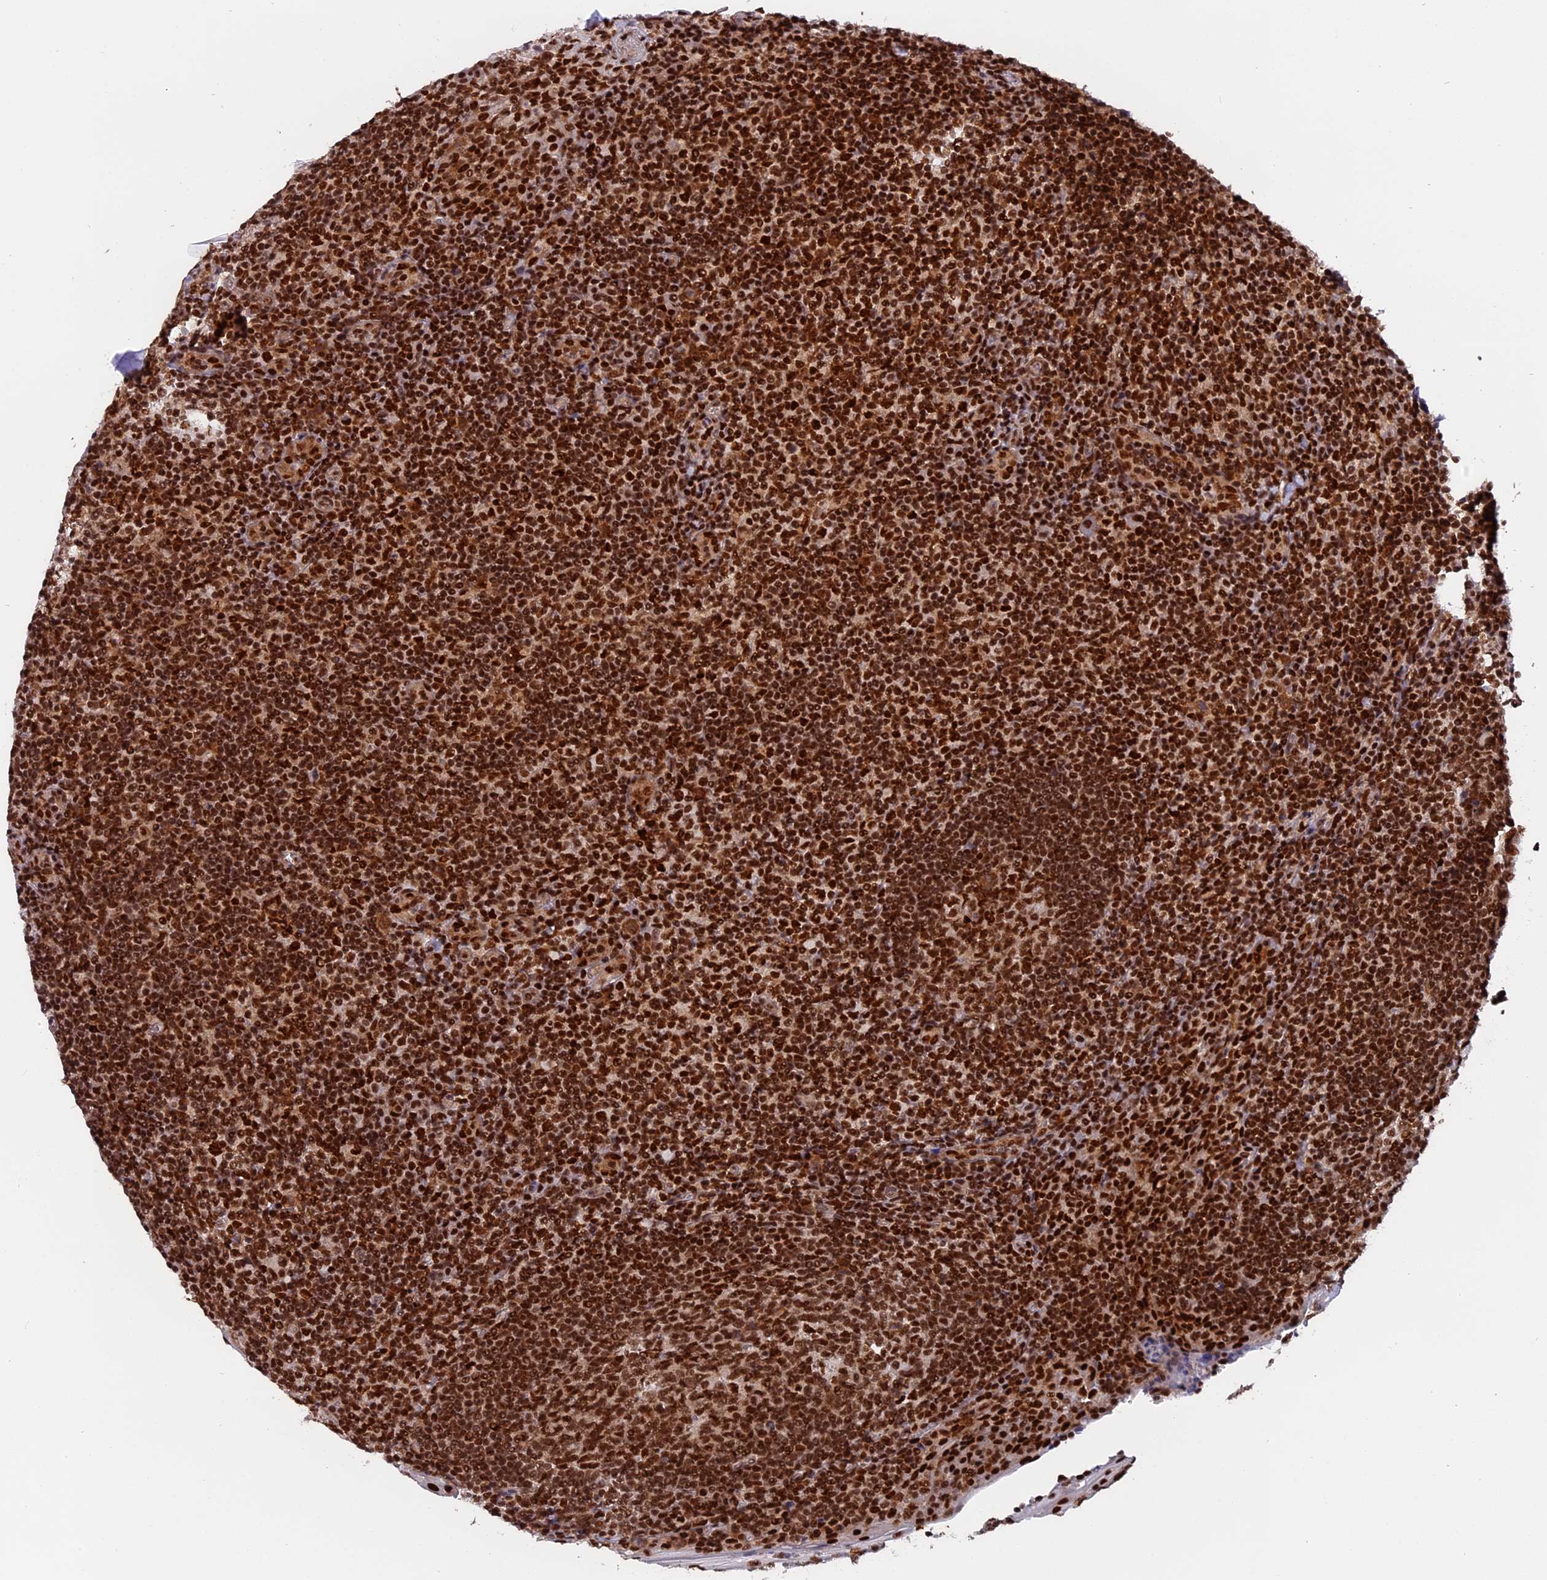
{"staining": {"intensity": "strong", "quantity": ">75%", "location": "nuclear"}, "tissue": "tonsil", "cell_type": "Germinal center cells", "image_type": "normal", "snomed": [{"axis": "morphology", "description": "Normal tissue, NOS"}, {"axis": "topography", "description": "Tonsil"}], "caption": "Immunohistochemistry (IHC) (DAB) staining of normal human tonsil demonstrates strong nuclear protein staining in about >75% of germinal center cells.", "gene": "RAMACL", "patient": {"sex": "male", "age": 37}}